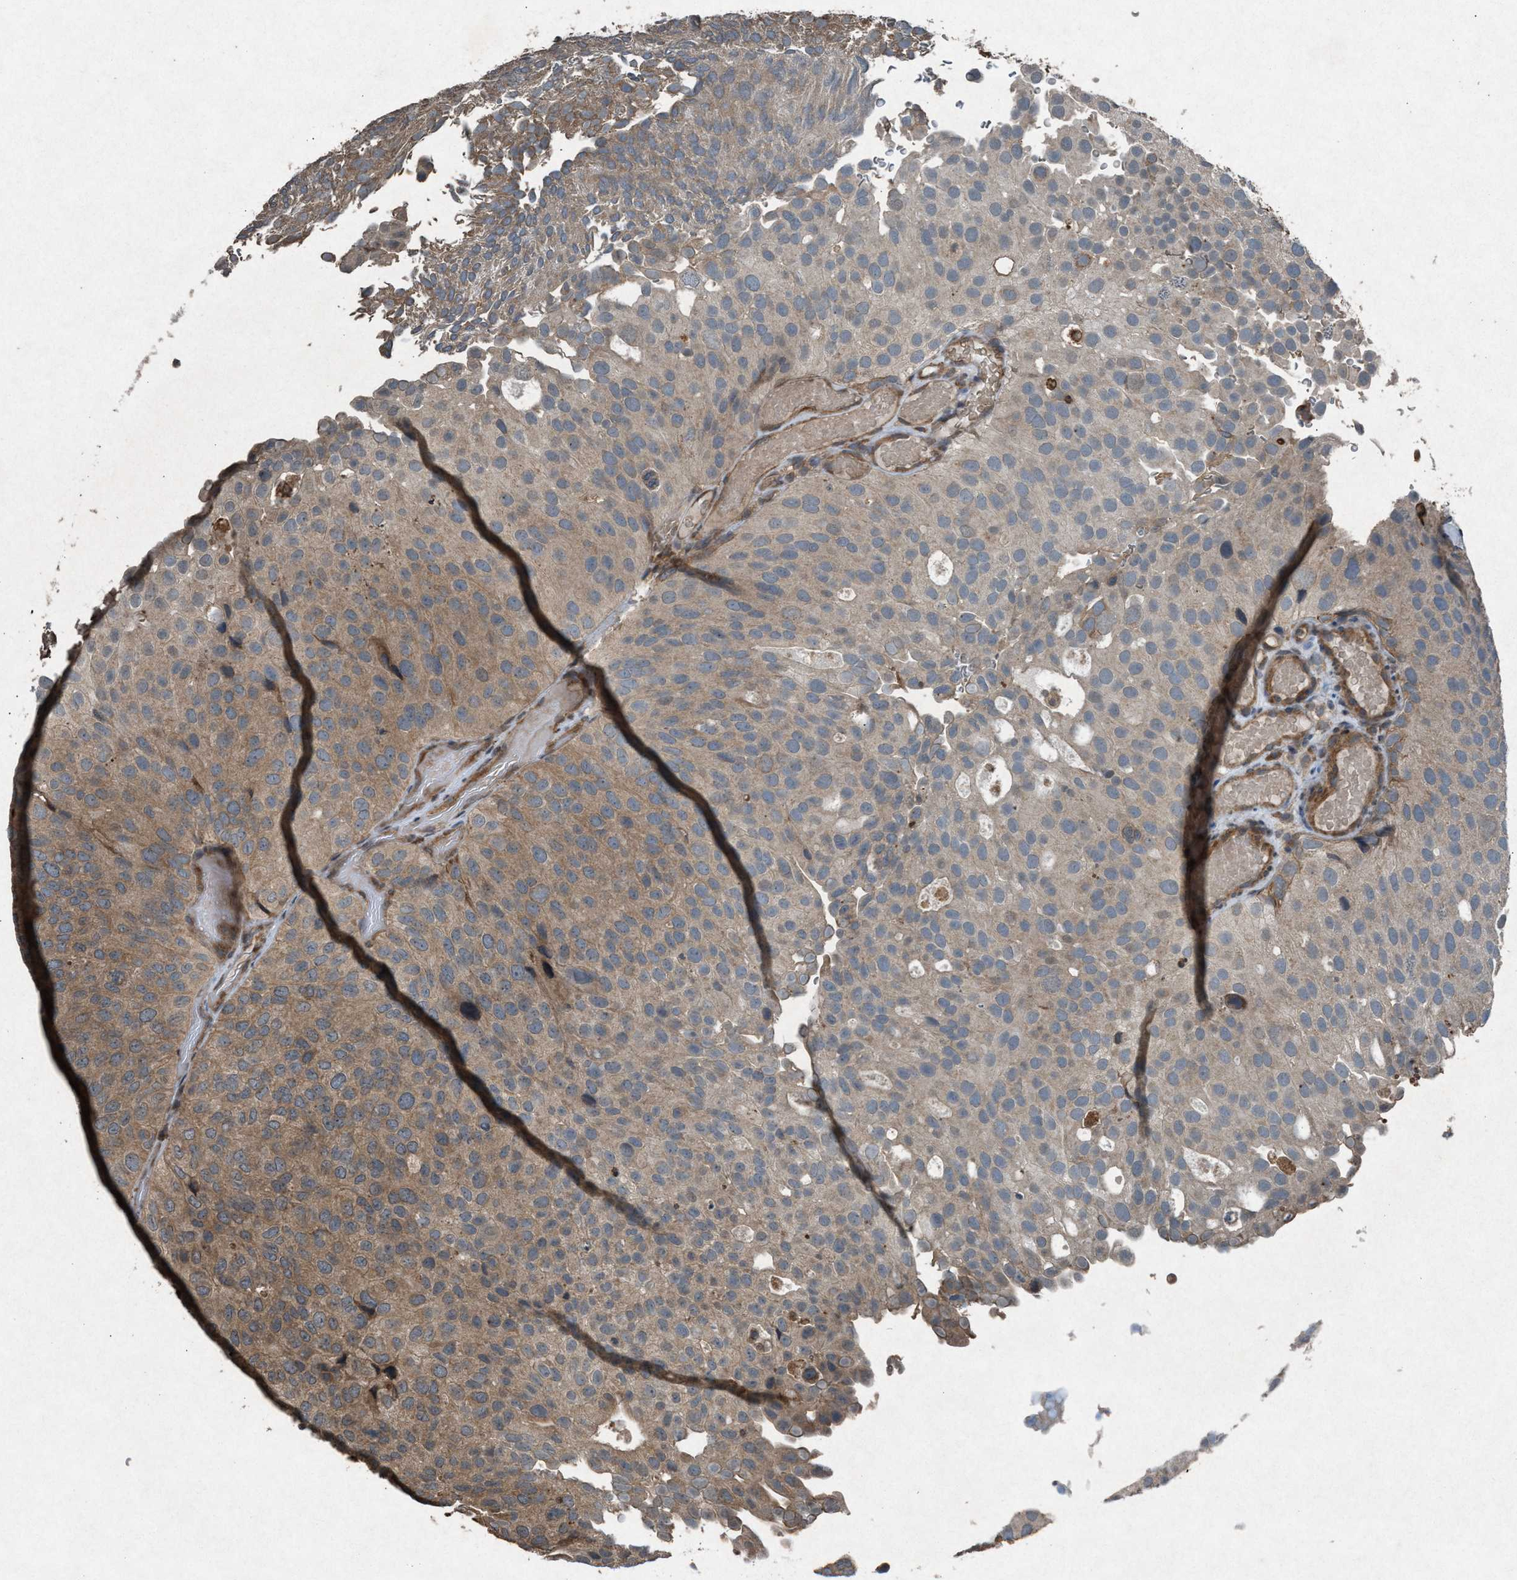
{"staining": {"intensity": "moderate", "quantity": ">75%", "location": "cytoplasmic/membranous"}, "tissue": "urothelial cancer", "cell_type": "Tumor cells", "image_type": "cancer", "snomed": [{"axis": "morphology", "description": "Urothelial carcinoma, Low grade"}, {"axis": "topography", "description": "Urinary bladder"}], "caption": "About >75% of tumor cells in human urothelial carcinoma (low-grade) demonstrate moderate cytoplasmic/membranous protein staining as visualized by brown immunohistochemical staining.", "gene": "CALR", "patient": {"sex": "male", "age": 78}}